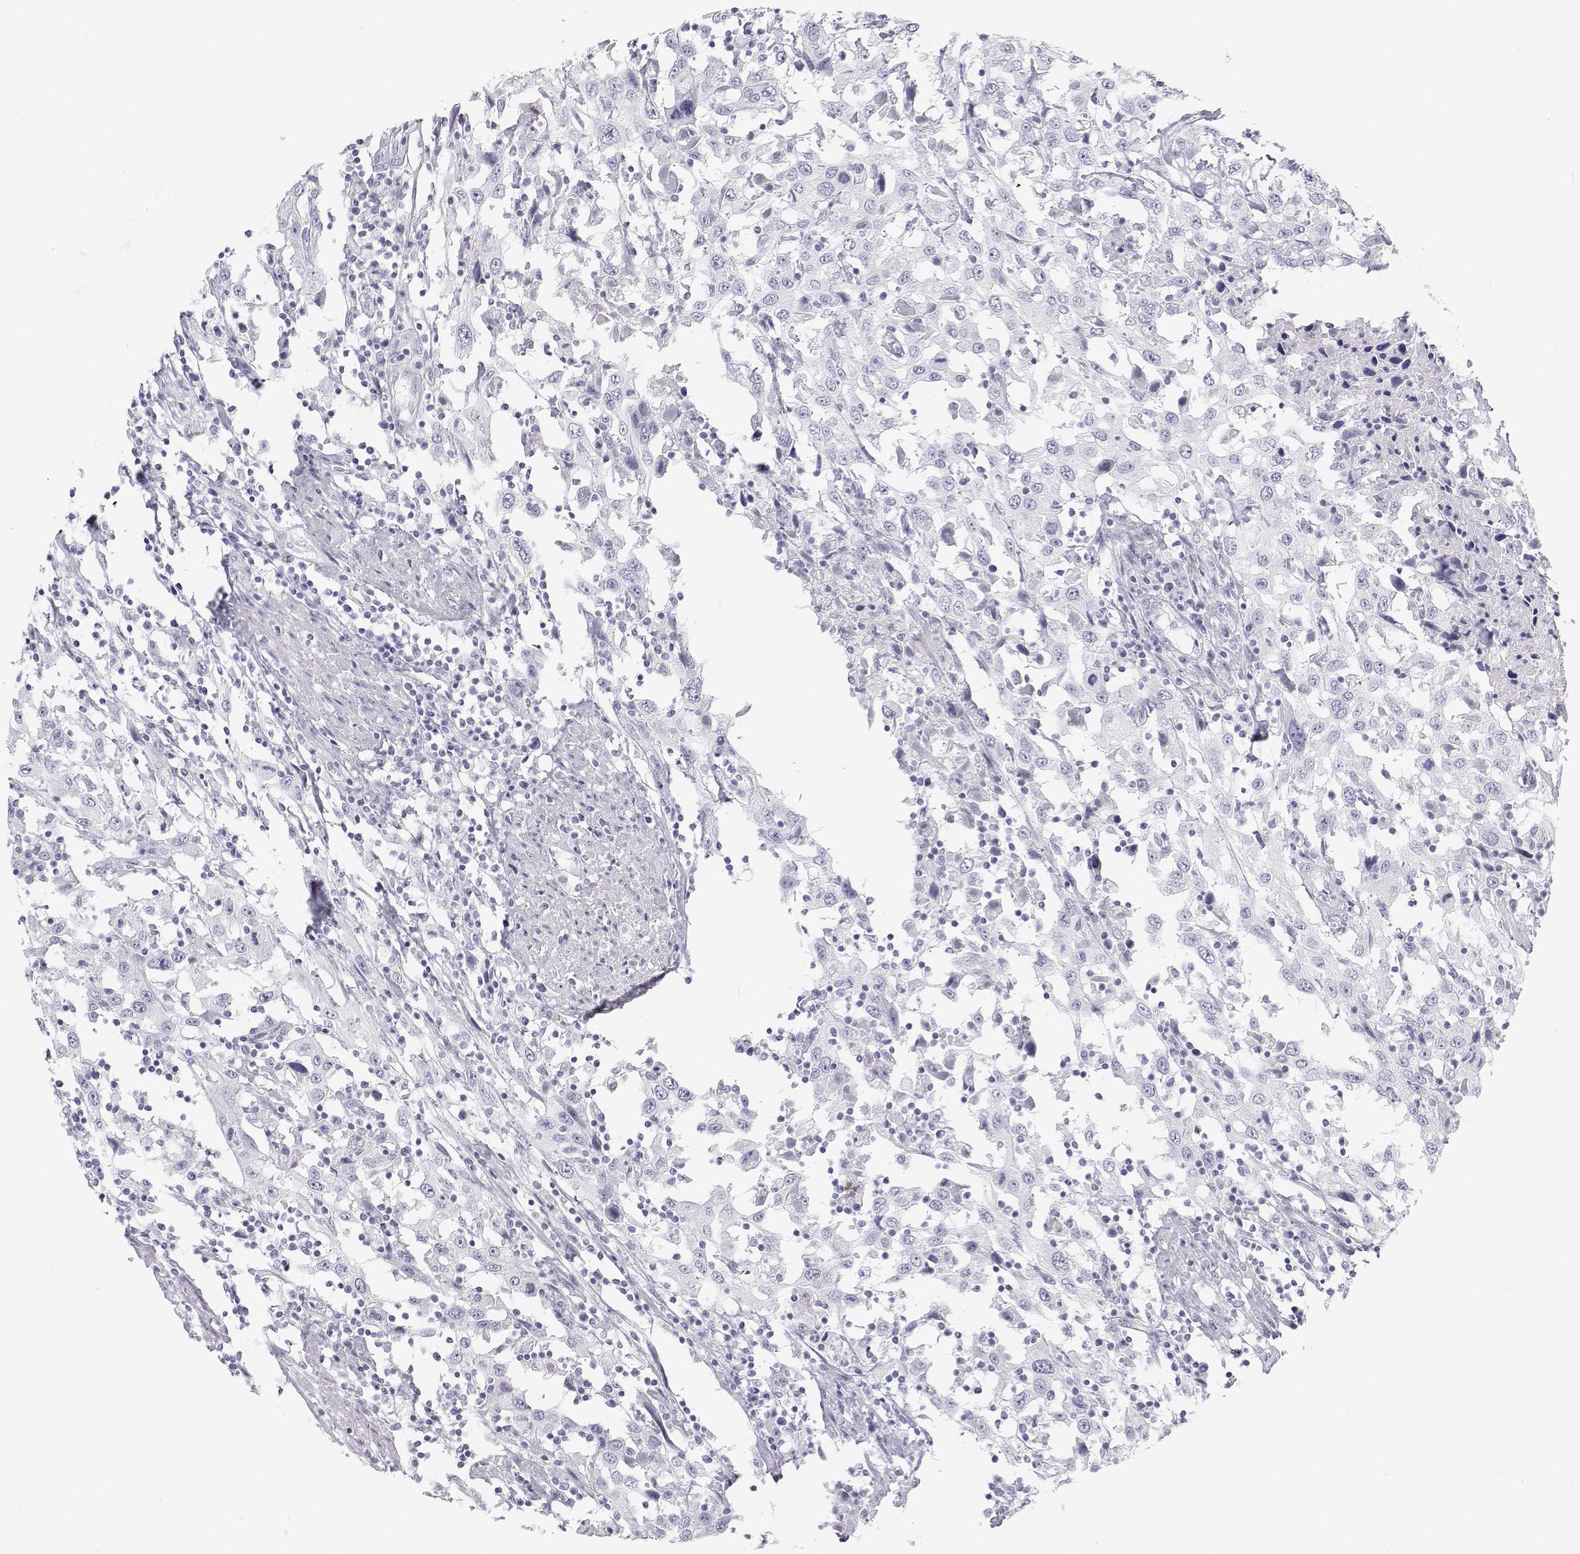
{"staining": {"intensity": "negative", "quantity": "none", "location": "none"}, "tissue": "urothelial cancer", "cell_type": "Tumor cells", "image_type": "cancer", "snomed": [{"axis": "morphology", "description": "Urothelial carcinoma, High grade"}, {"axis": "topography", "description": "Urinary bladder"}], "caption": "Immunohistochemistry (IHC) image of urothelial carcinoma (high-grade) stained for a protein (brown), which displays no expression in tumor cells. (DAB (3,3'-diaminobenzidine) immunohistochemistry with hematoxylin counter stain).", "gene": "SFTPB", "patient": {"sex": "male", "age": 61}}